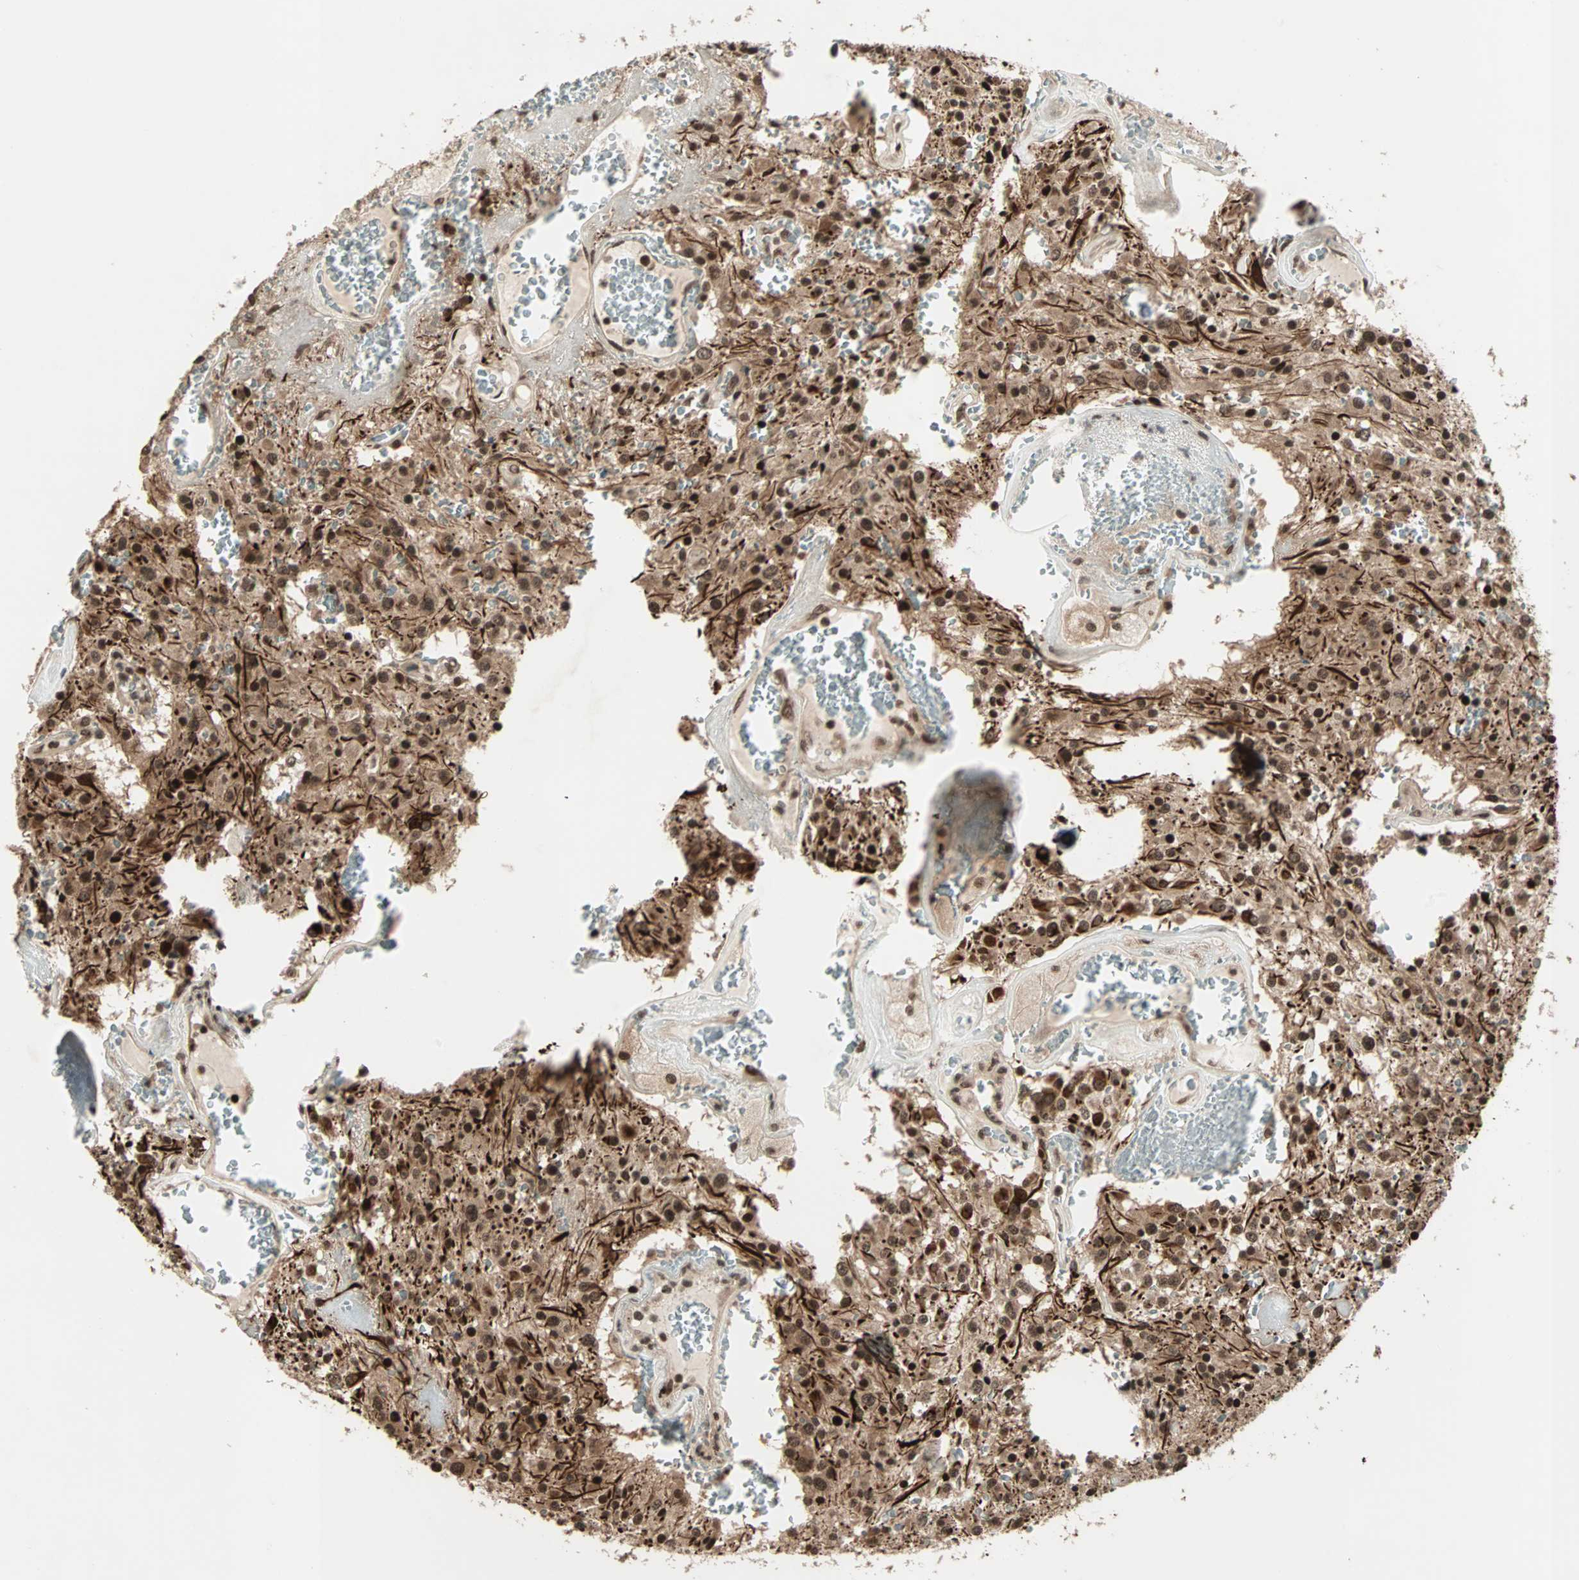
{"staining": {"intensity": "strong", "quantity": ">75%", "location": "cytoplasmic/membranous,nuclear"}, "tissue": "glioma", "cell_type": "Tumor cells", "image_type": "cancer", "snomed": [{"axis": "morphology", "description": "Glioma, malignant, Low grade"}, {"axis": "topography", "description": "Brain"}], "caption": "Strong cytoplasmic/membranous and nuclear positivity for a protein is present in approximately >75% of tumor cells of glioma using immunohistochemistry.", "gene": "ZNF44", "patient": {"sex": "male", "age": 58}}